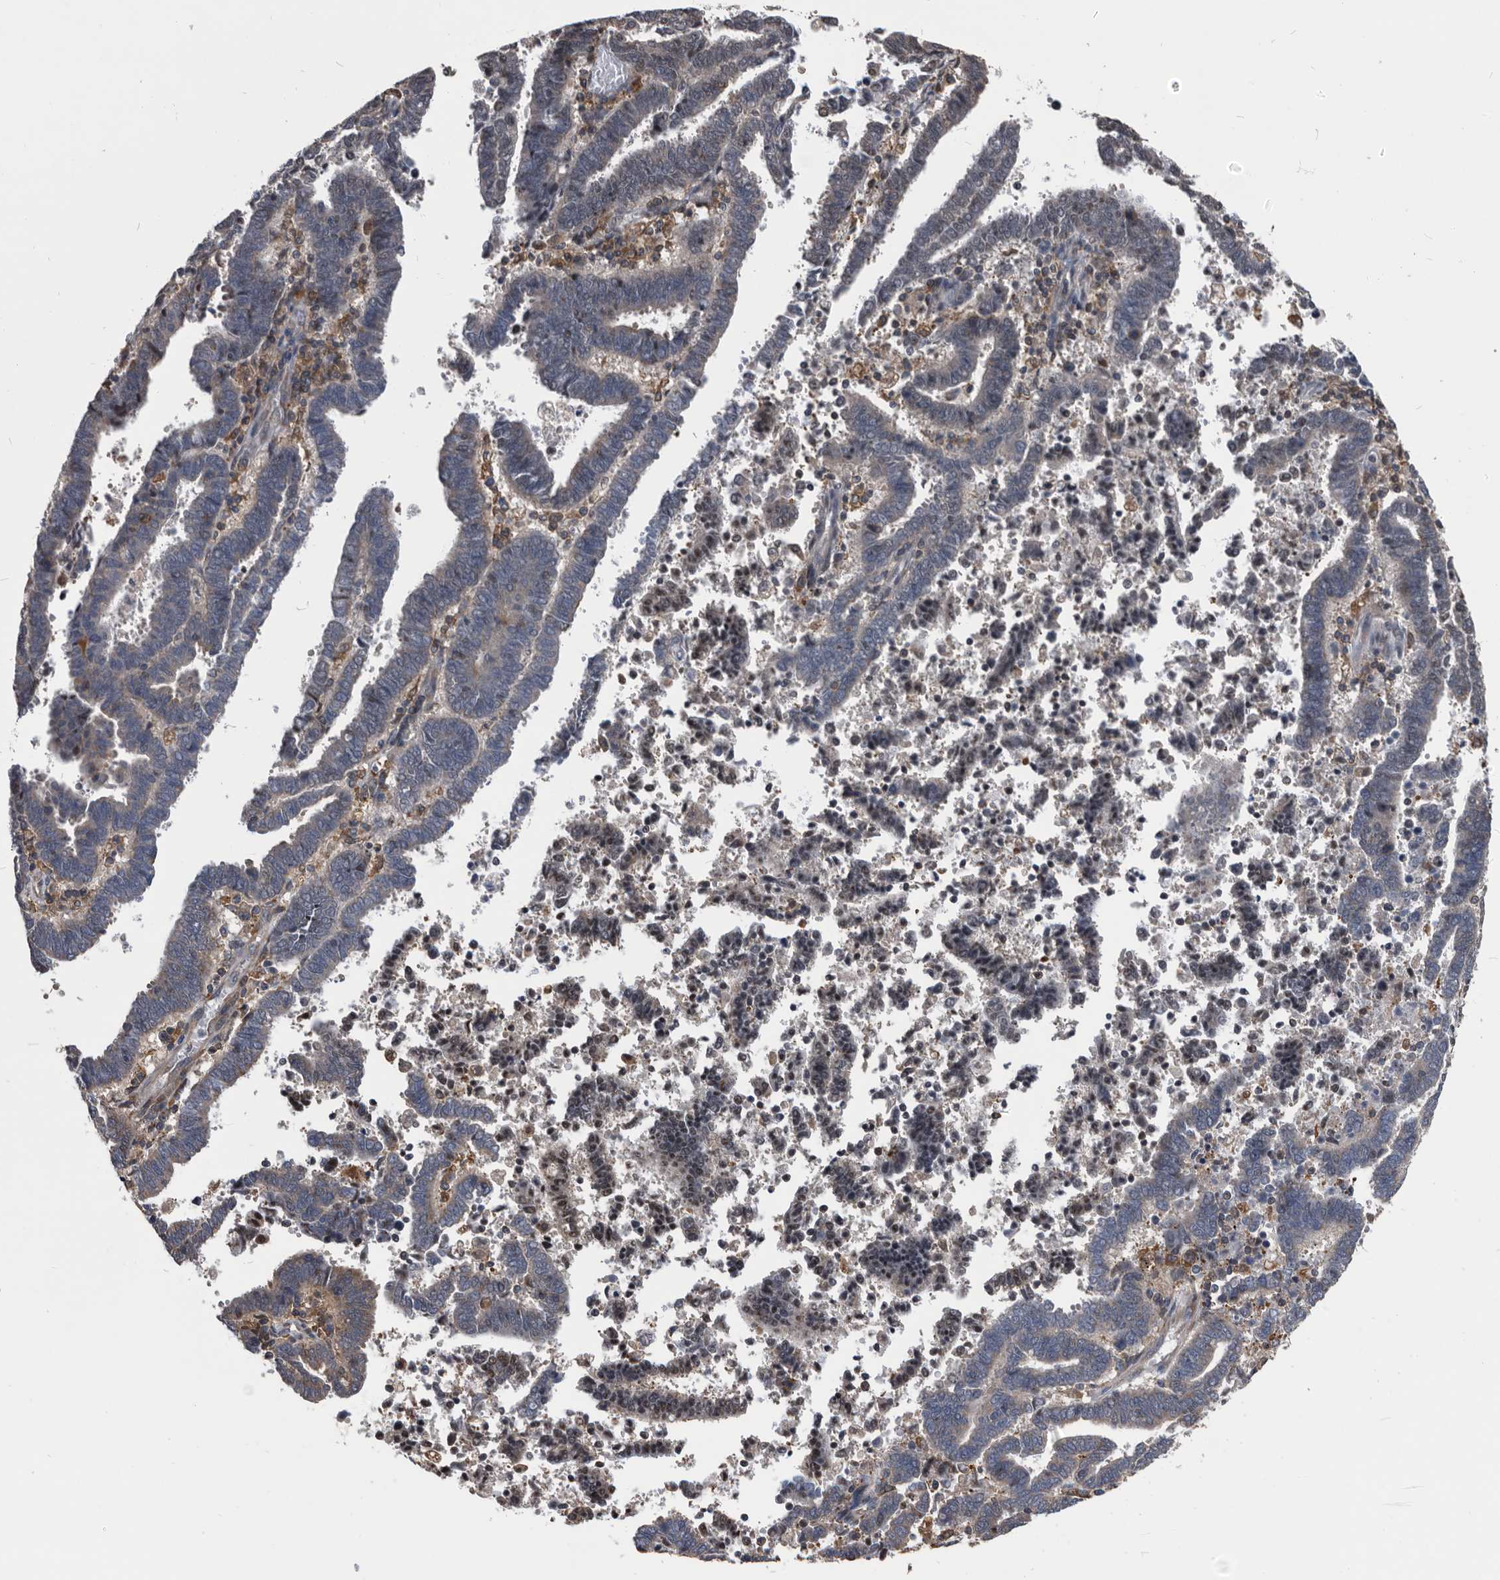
{"staining": {"intensity": "weak", "quantity": "<25%", "location": "cytoplasmic/membranous,nuclear"}, "tissue": "endometrial cancer", "cell_type": "Tumor cells", "image_type": "cancer", "snomed": [{"axis": "morphology", "description": "Adenocarcinoma, NOS"}, {"axis": "topography", "description": "Uterus"}], "caption": "Micrograph shows no significant protein expression in tumor cells of adenocarcinoma (endometrial).", "gene": "NRBP1", "patient": {"sex": "female", "age": 83}}